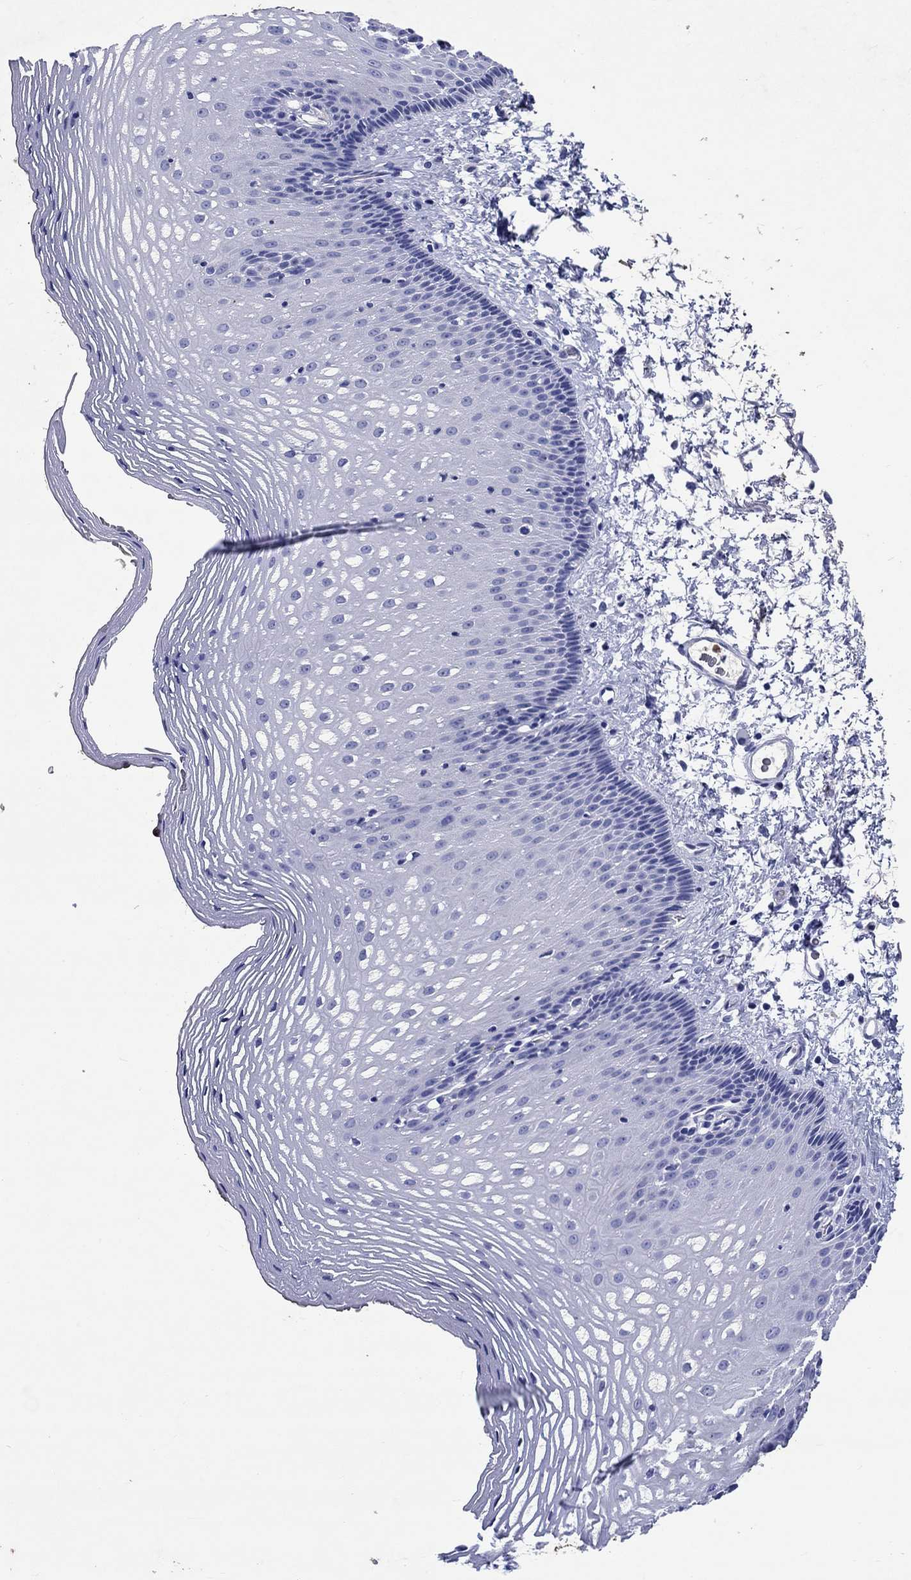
{"staining": {"intensity": "negative", "quantity": "none", "location": "none"}, "tissue": "esophagus", "cell_type": "Squamous epithelial cells", "image_type": "normal", "snomed": [{"axis": "morphology", "description": "Normal tissue, NOS"}, {"axis": "topography", "description": "Esophagus"}], "caption": "DAB (3,3'-diaminobenzidine) immunohistochemical staining of unremarkable human esophagus reveals no significant staining in squamous epithelial cells.", "gene": "EPX", "patient": {"sex": "male", "age": 76}}